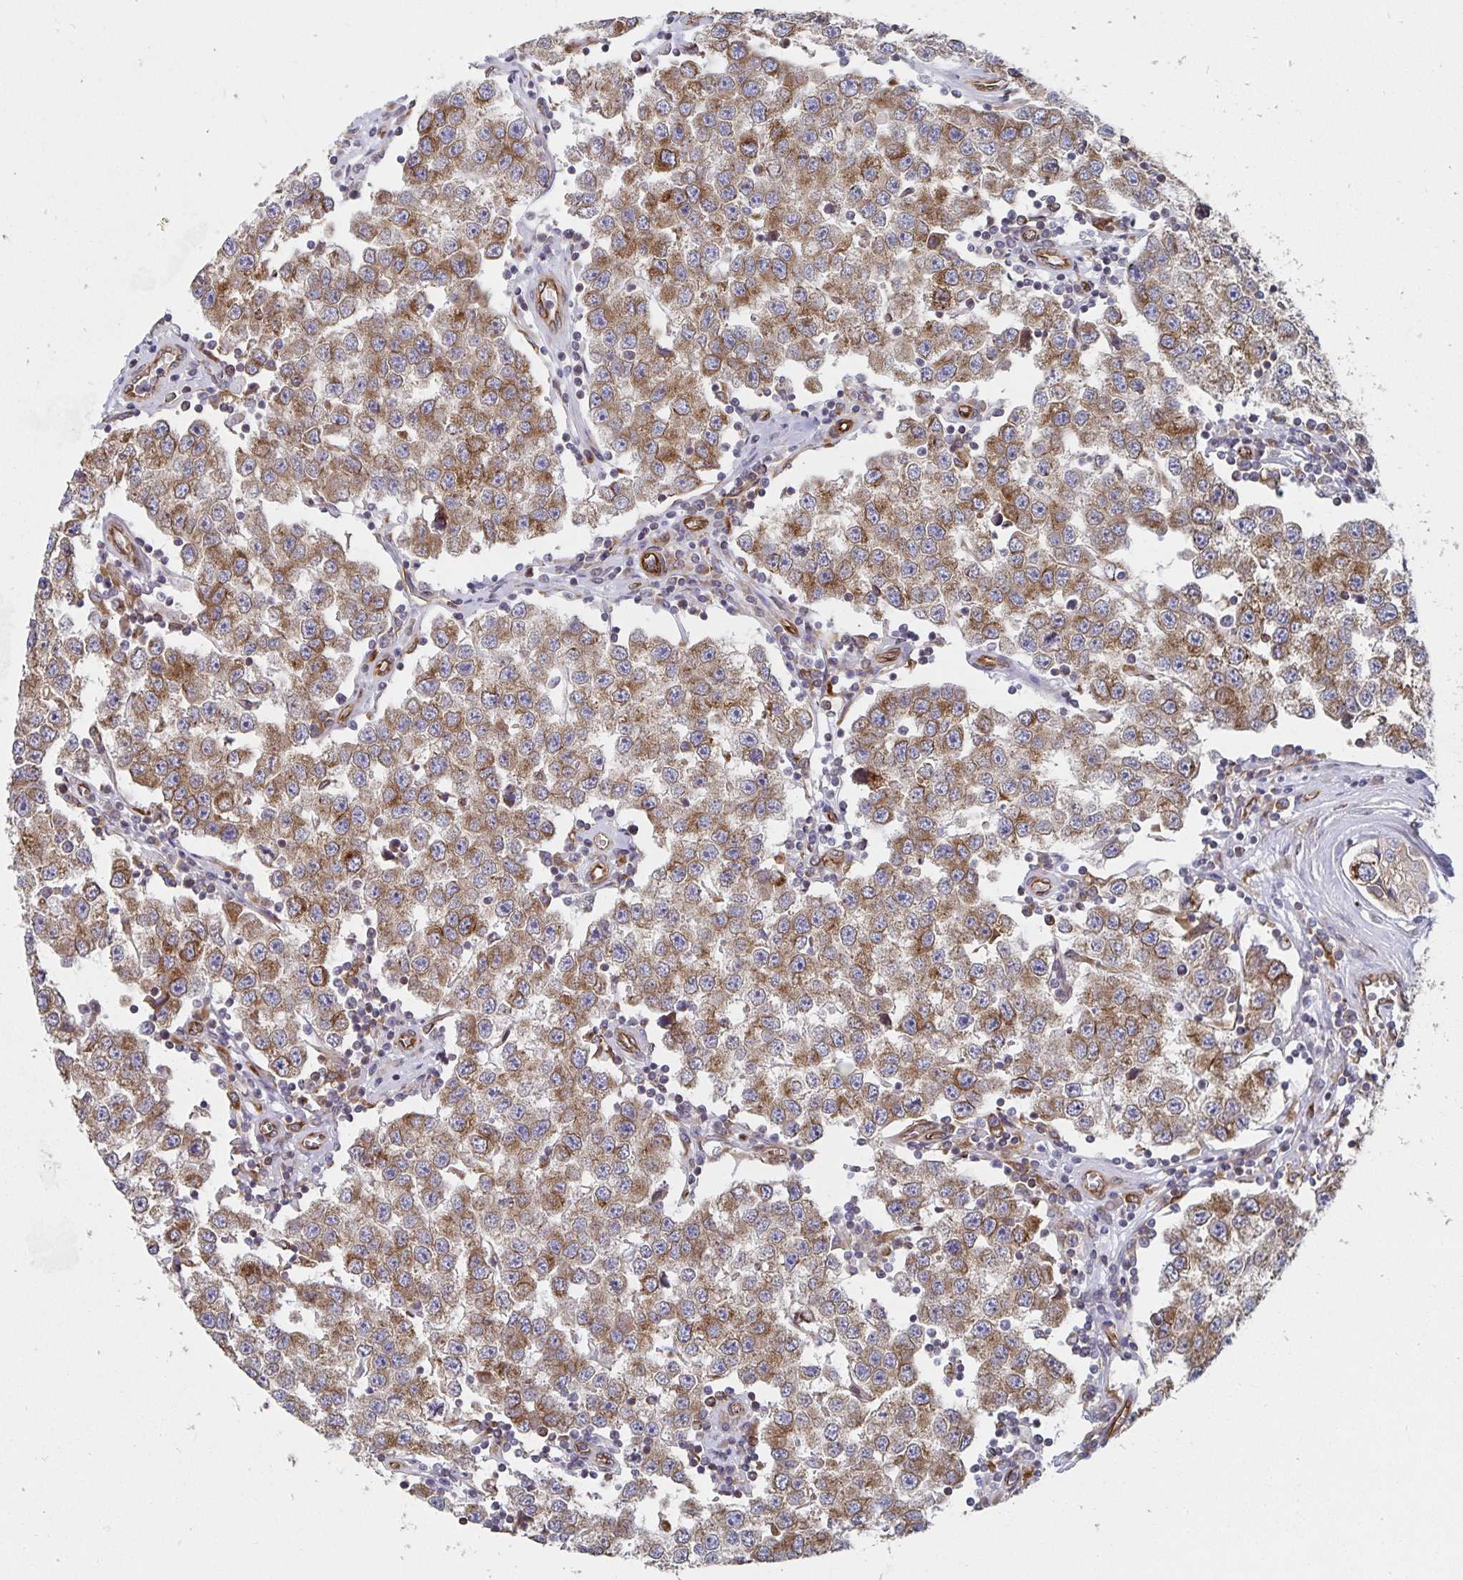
{"staining": {"intensity": "moderate", "quantity": ">75%", "location": "cytoplasmic/membranous"}, "tissue": "testis cancer", "cell_type": "Tumor cells", "image_type": "cancer", "snomed": [{"axis": "morphology", "description": "Seminoma, NOS"}, {"axis": "topography", "description": "Testis"}], "caption": "Immunohistochemical staining of testis cancer exhibits medium levels of moderate cytoplasmic/membranous expression in approximately >75% of tumor cells.", "gene": "BCAP29", "patient": {"sex": "male", "age": 34}}